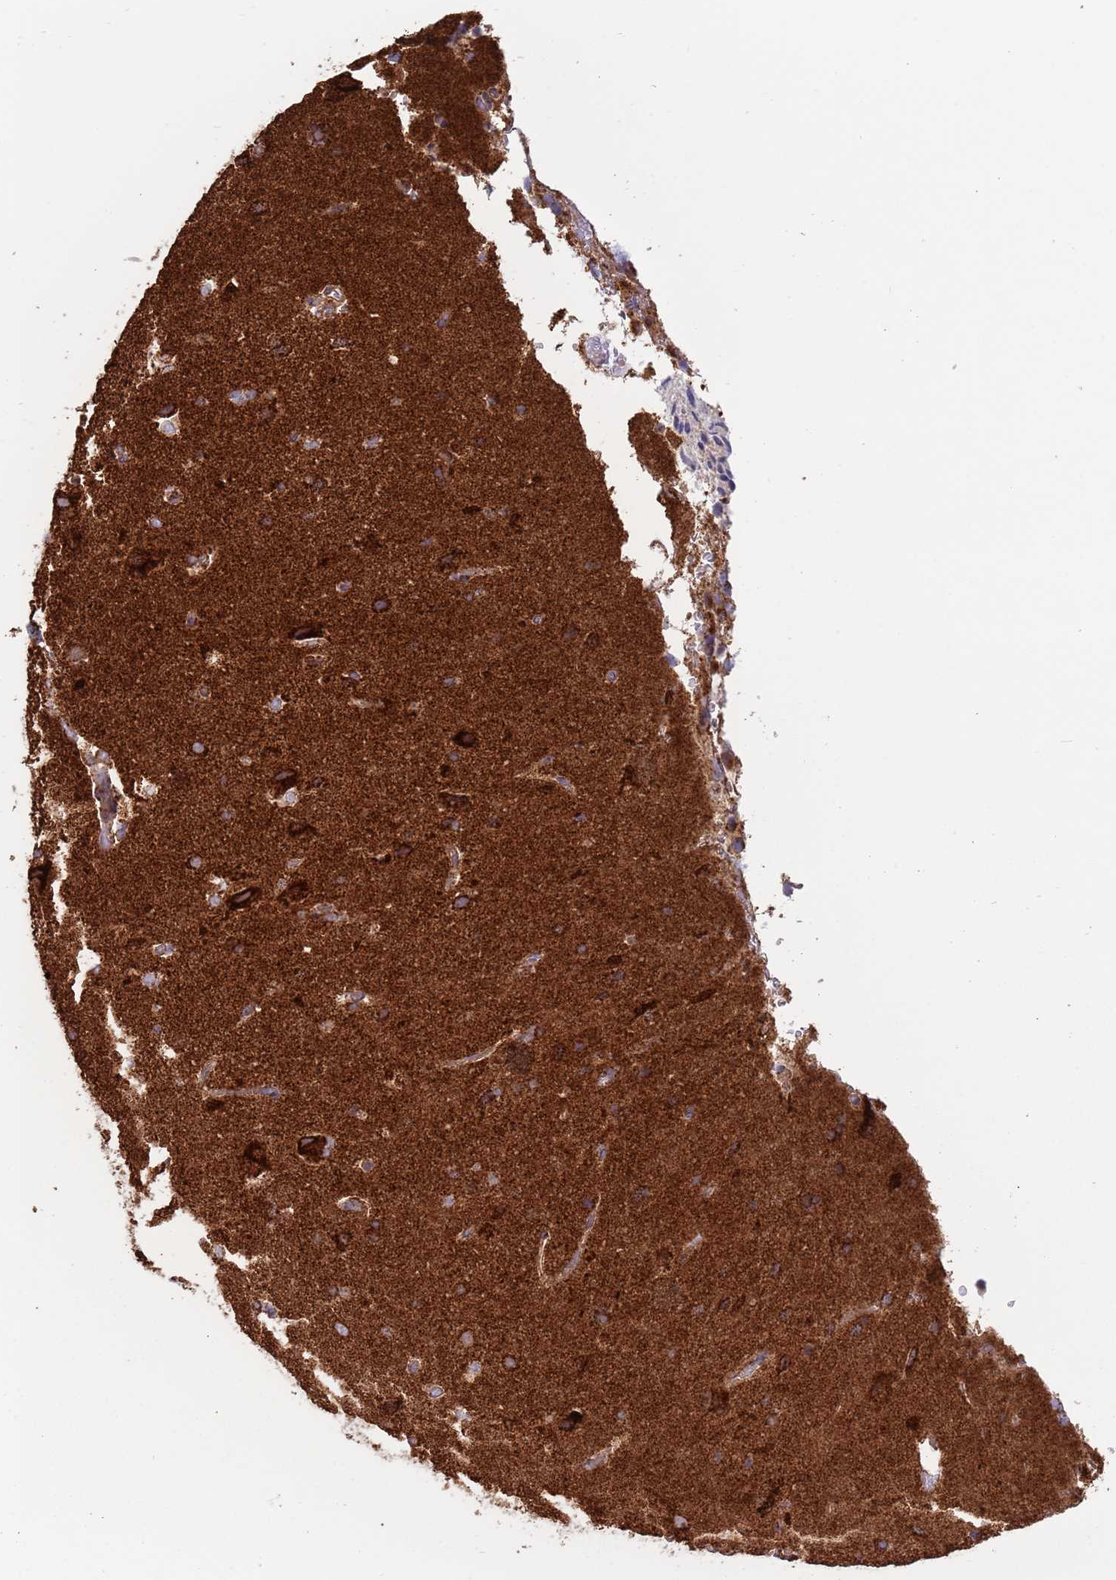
{"staining": {"intensity": "strong", "quantity": "<25%", "location": "cytoplasmic/membranous"}, "tissue": "glioma", "cell_type": "Tumor cells", "image_type": "cancer", "snomed": [{"axis": "morphology", "description": "Glioma, malignant, High grade"}, {"axis": "topography", "description": "Brain"}], "caption": "Immunohistochemical staining of human malignant glioma (high-grade) demonstrates strong cytoplasmic/membranous protein expression in about <25% of tumor cells. The protein is stained brown, and the nuclei are stained in blue (DAB (3,3'-diaminobenzidine) IHC with brightfield microscopy, high magnification).", "gene": "ATP5PD", "patient": {"sex": "female", "age": 58}}